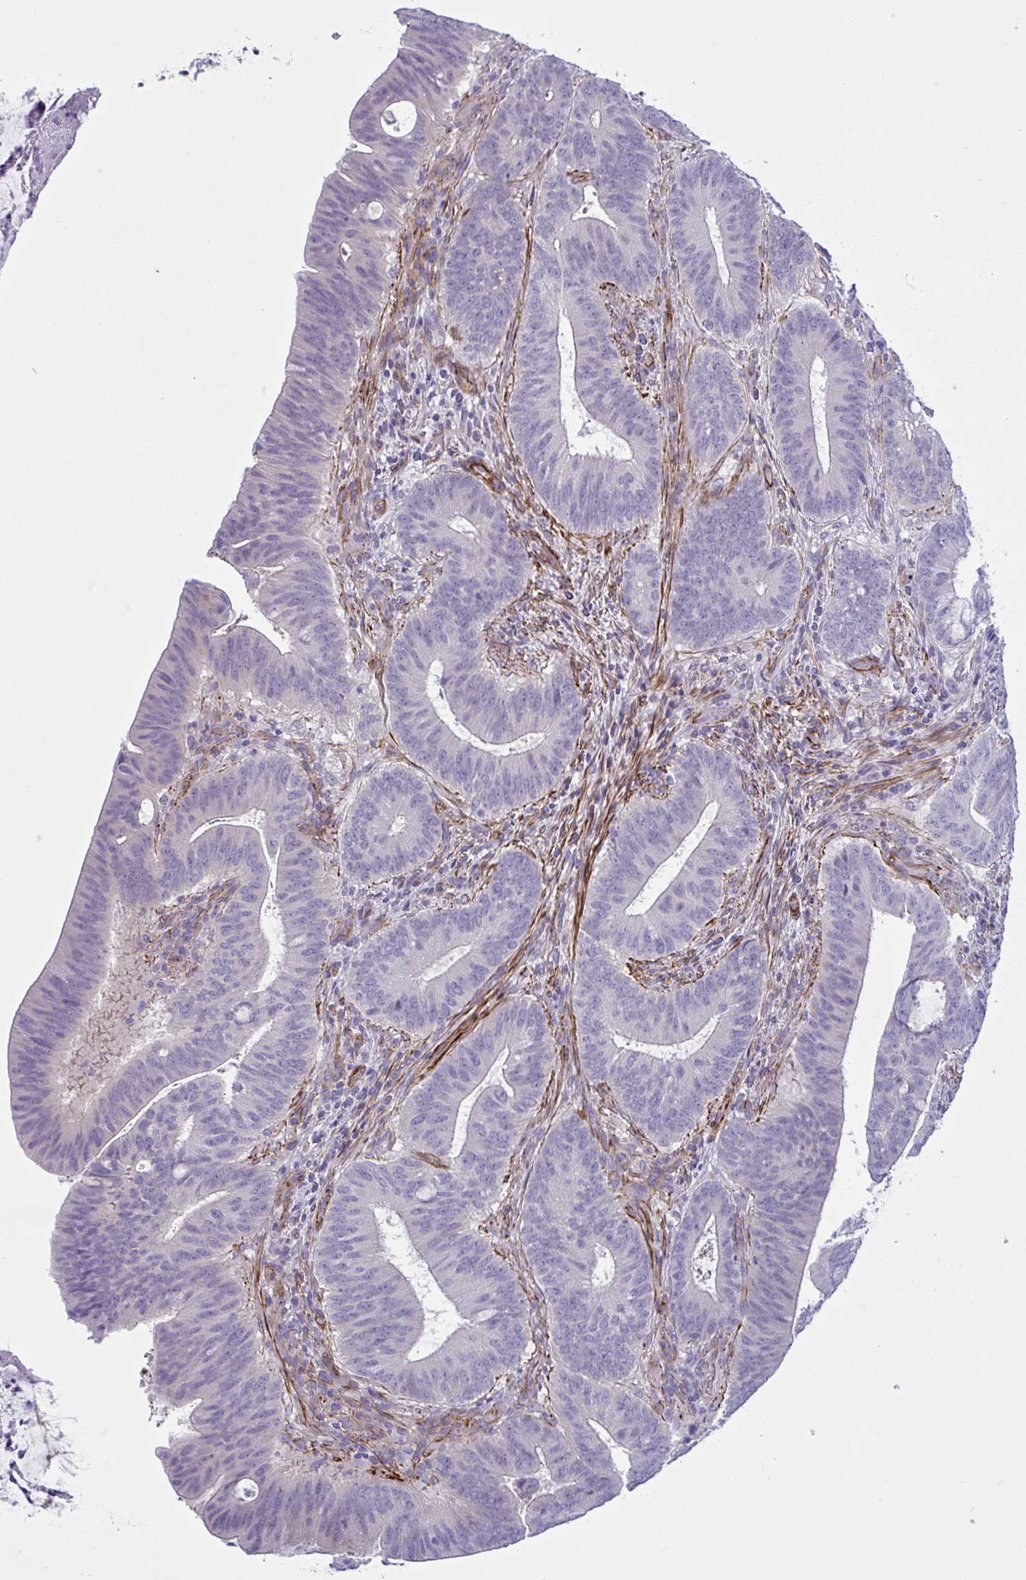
{"staining": {"intensity": "negative", "quantity": "none", "location": "none"}, "tissue": "colorectal cancer", "cell_type": "Tumor cells", "image_type": "cancer", "snomed": [{"axis": "morphology", "description": "Adenocarcinoma, NOS"}, {"axis": "topography", "description": "Colon"}], "caption": "A histopathology image of human colorectal cancer is negative for staining in tumor cells. (DAB (3,3'-diaminobenzidine) immunohistochemistry (IHC) with hematoxylin counter stain).", "gene": "AHCYL2", "patient": {"sex": "female", "age": 43}}